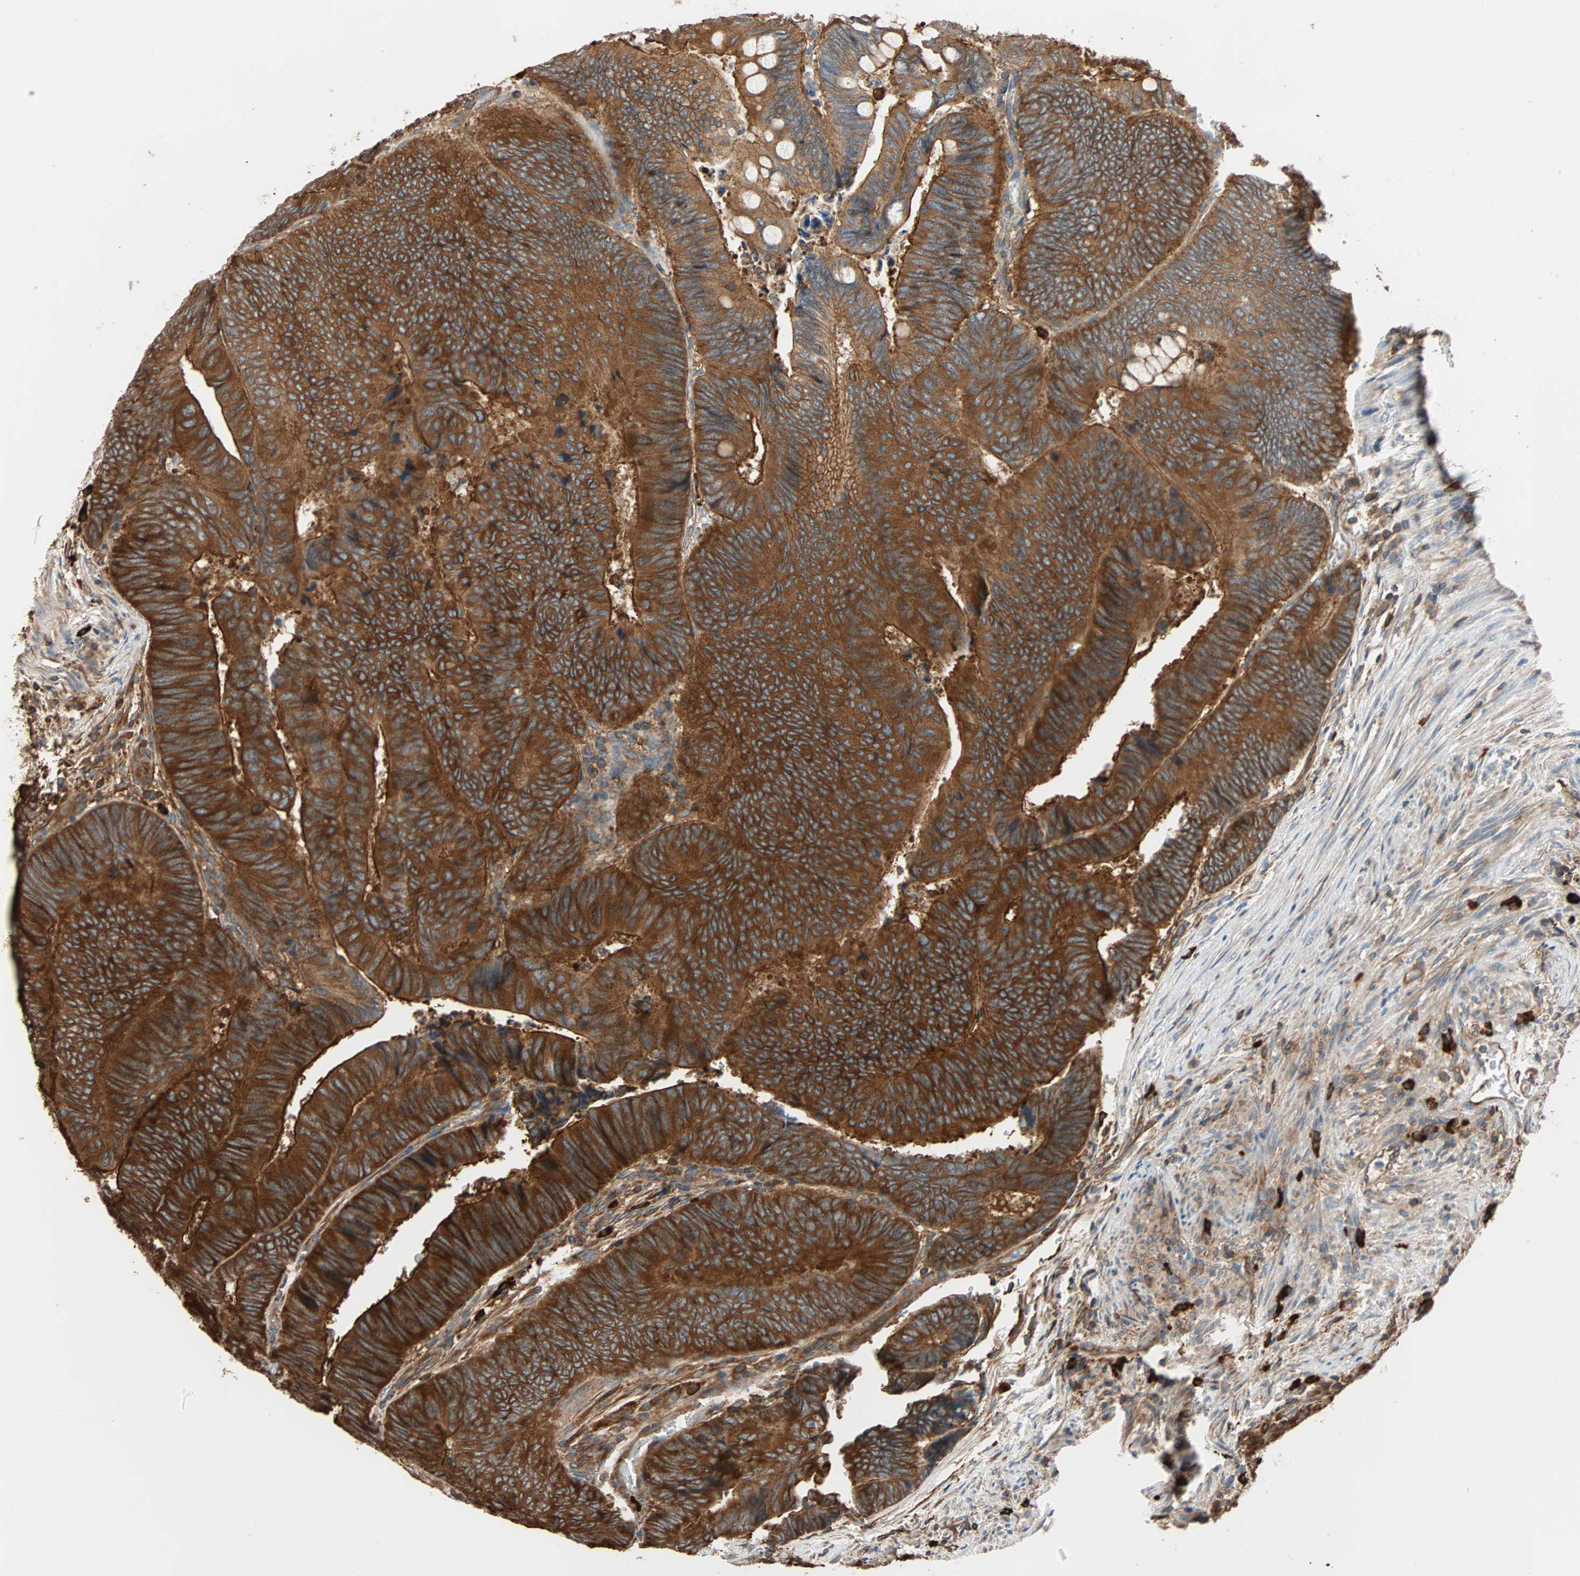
{"staining": {"intensity": "strong", "quantity": ">75%", "location": "cytoplasmic/membranous"}, "tissue": "colorectal cancer", "cell_type": "Tumor cells", "image_type": "cancer", "snomed": [{"axis": "morphology", "description": "Normal tissue, NOS"}, {"axis": "morphology", "description": "Adenocarcinoma, NOS"}, {"axis": "topography", "description": "Rectum"}, {"axis": "topography", "description": "Peripheral nerve tissue"}], "caption": "A brown stain labels strong cytoplasmic/membranous expression of a protein in human colorectal adenocarcinoma tumor cells.", "gene": "EEF2", "patient": {"sex": "male", "age": 92}}